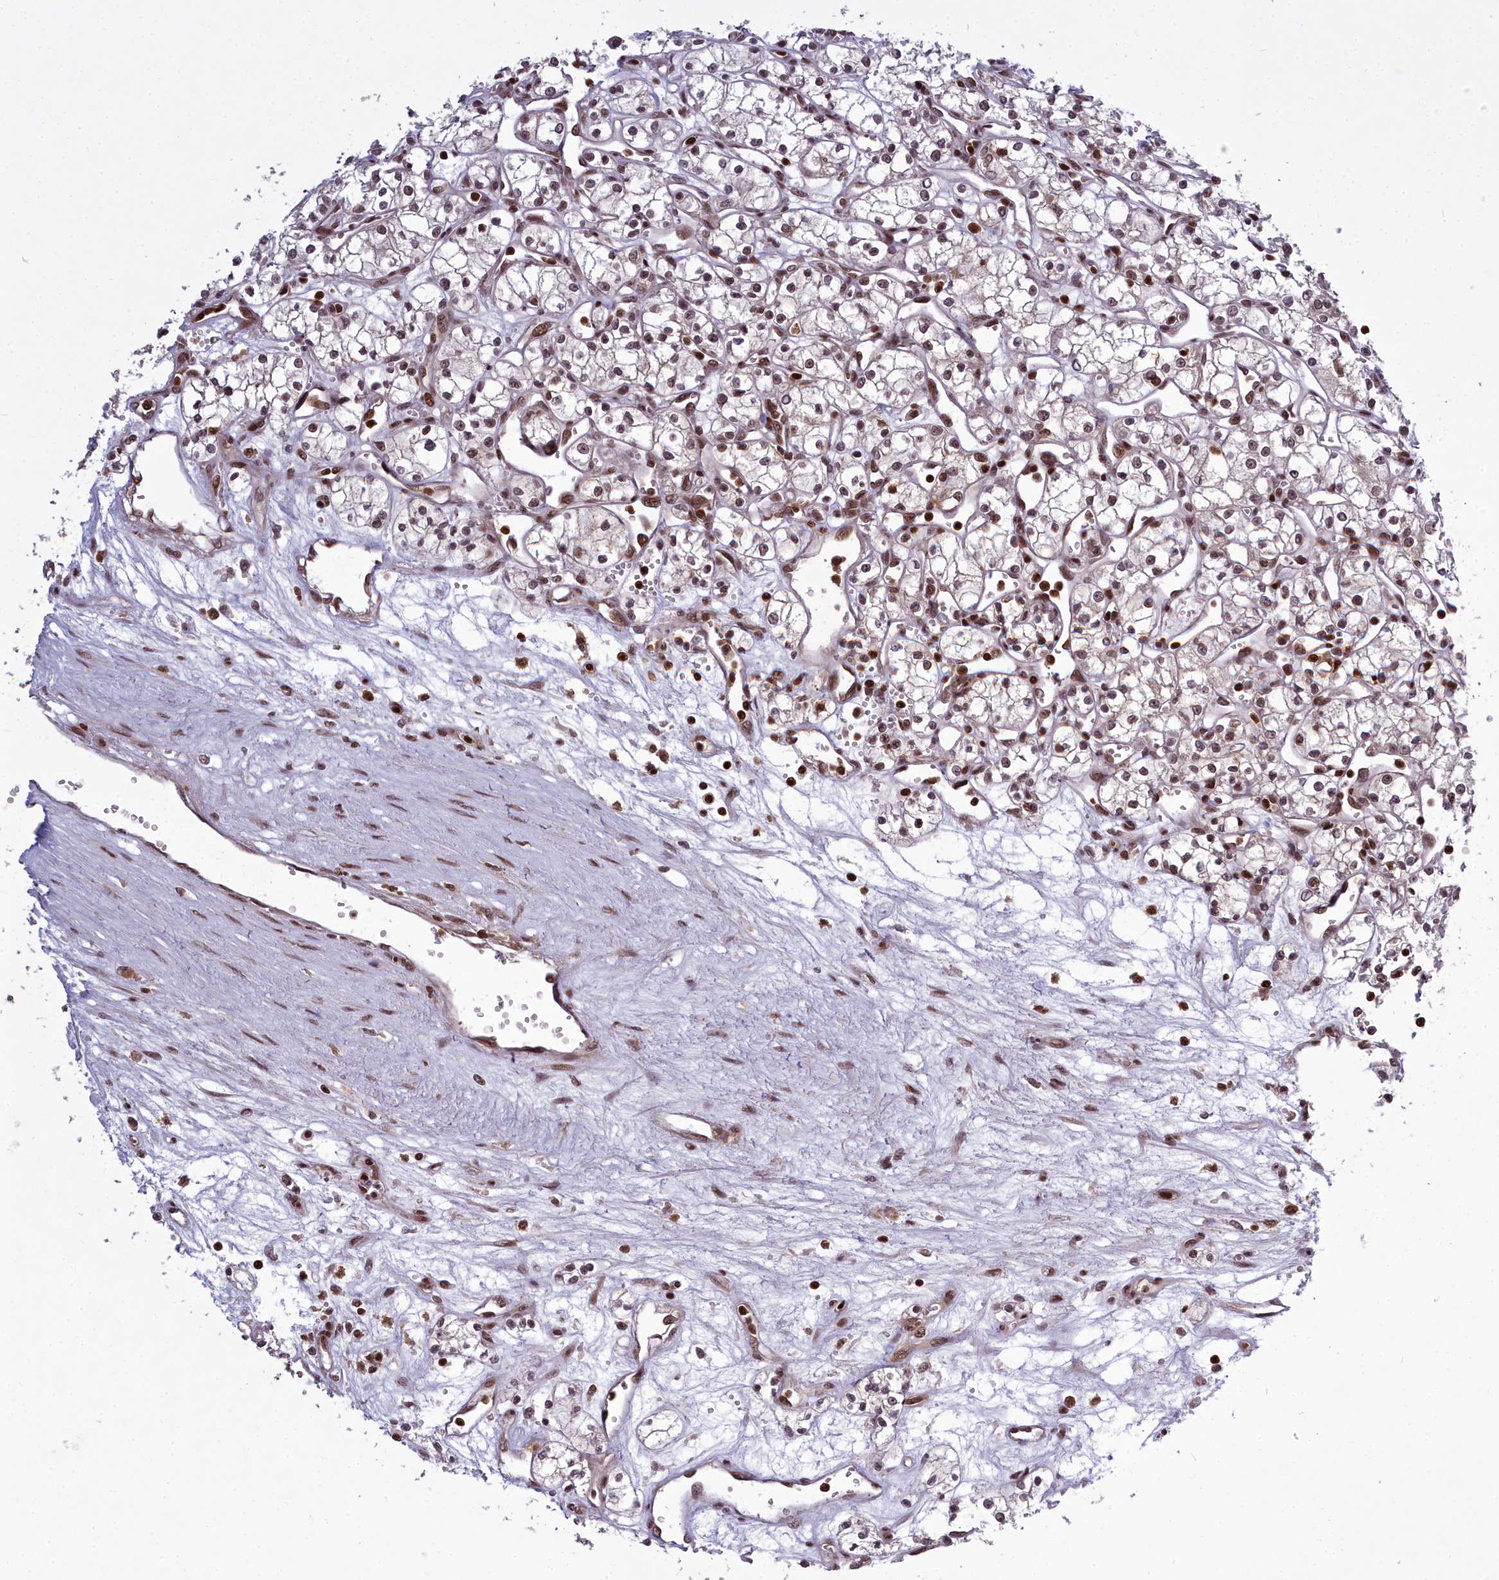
{"staining": {"intensity": "moderate", "quantity": "25%-75%", "location": "nuclear"}, "tissue": "renal cancer", "cell_type": "Tumor cells", "image_type": "cancer", "snomed": [{"axis": "morphology", "description": "Adenocarcinoma, NOS"}, {"axis": "topography", "description": "Kidney"}], "caption": "This is a micrograph of immunohistochemistry staining of renal cancer (adenocarcinoma), which shows moderate positivity in the nuclear of tumor cells.", "gene": "GMEB1", "patient": {"sex": "male", "age": 59}}